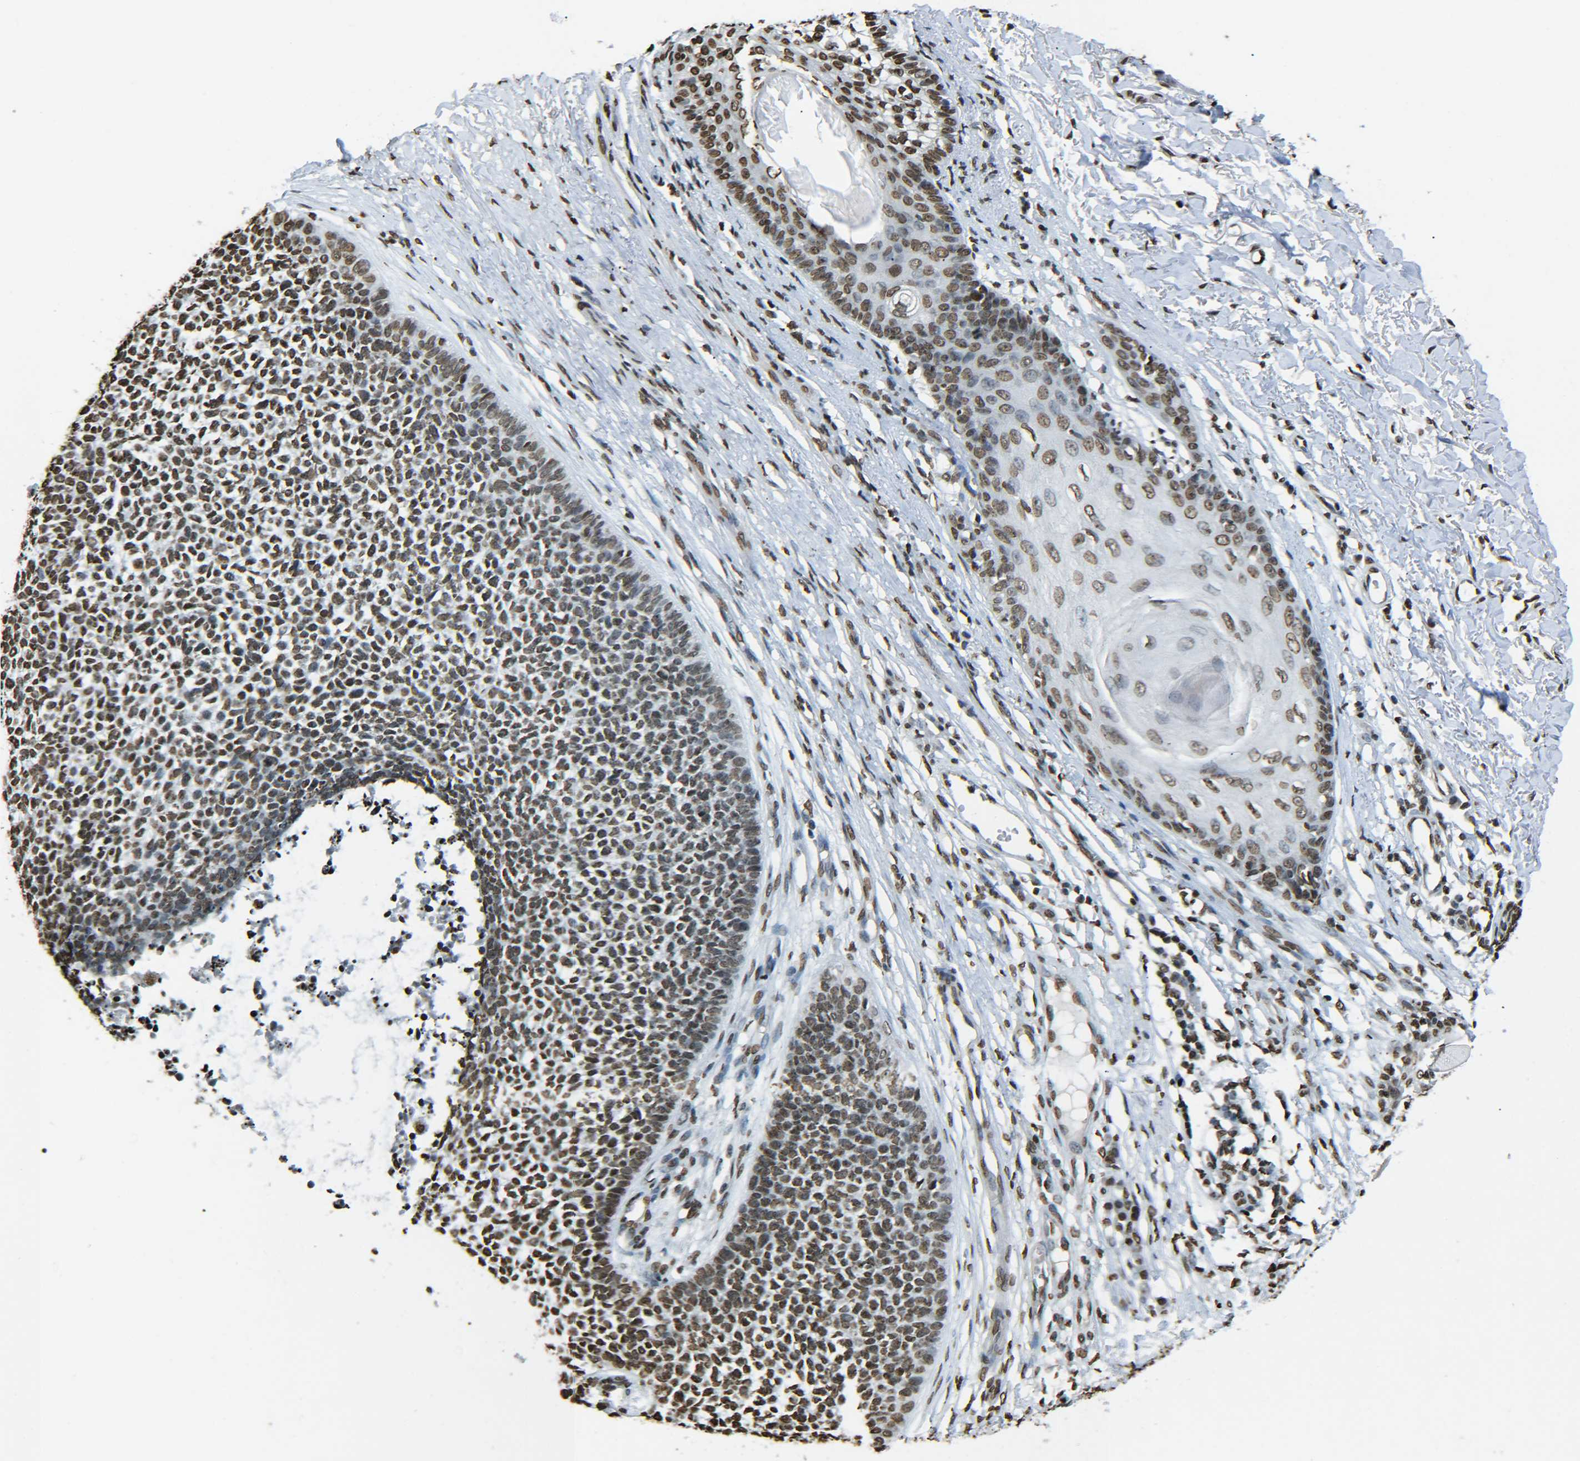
{"staining": {"intensity": "moderate", "quantity": ">75%", "location": "nuclear"}, "tissue": "skin cancer", "cell_type": "Tumor cells", "image_type": "cancer", "snomed": [{"axis": "morphology", "description": "Basal cell carcinoma"}, {"axis": "topography", "description": "Skin"}], "caption": "This histopathology image displays immunohistochemistry (IHC) staining of basal cell carcinoma (skin), with medium moderate nuclear expression in about >75% of tumor cells.", "gene": "H4C16", "patient": {"sex": "female", "age": 84}}